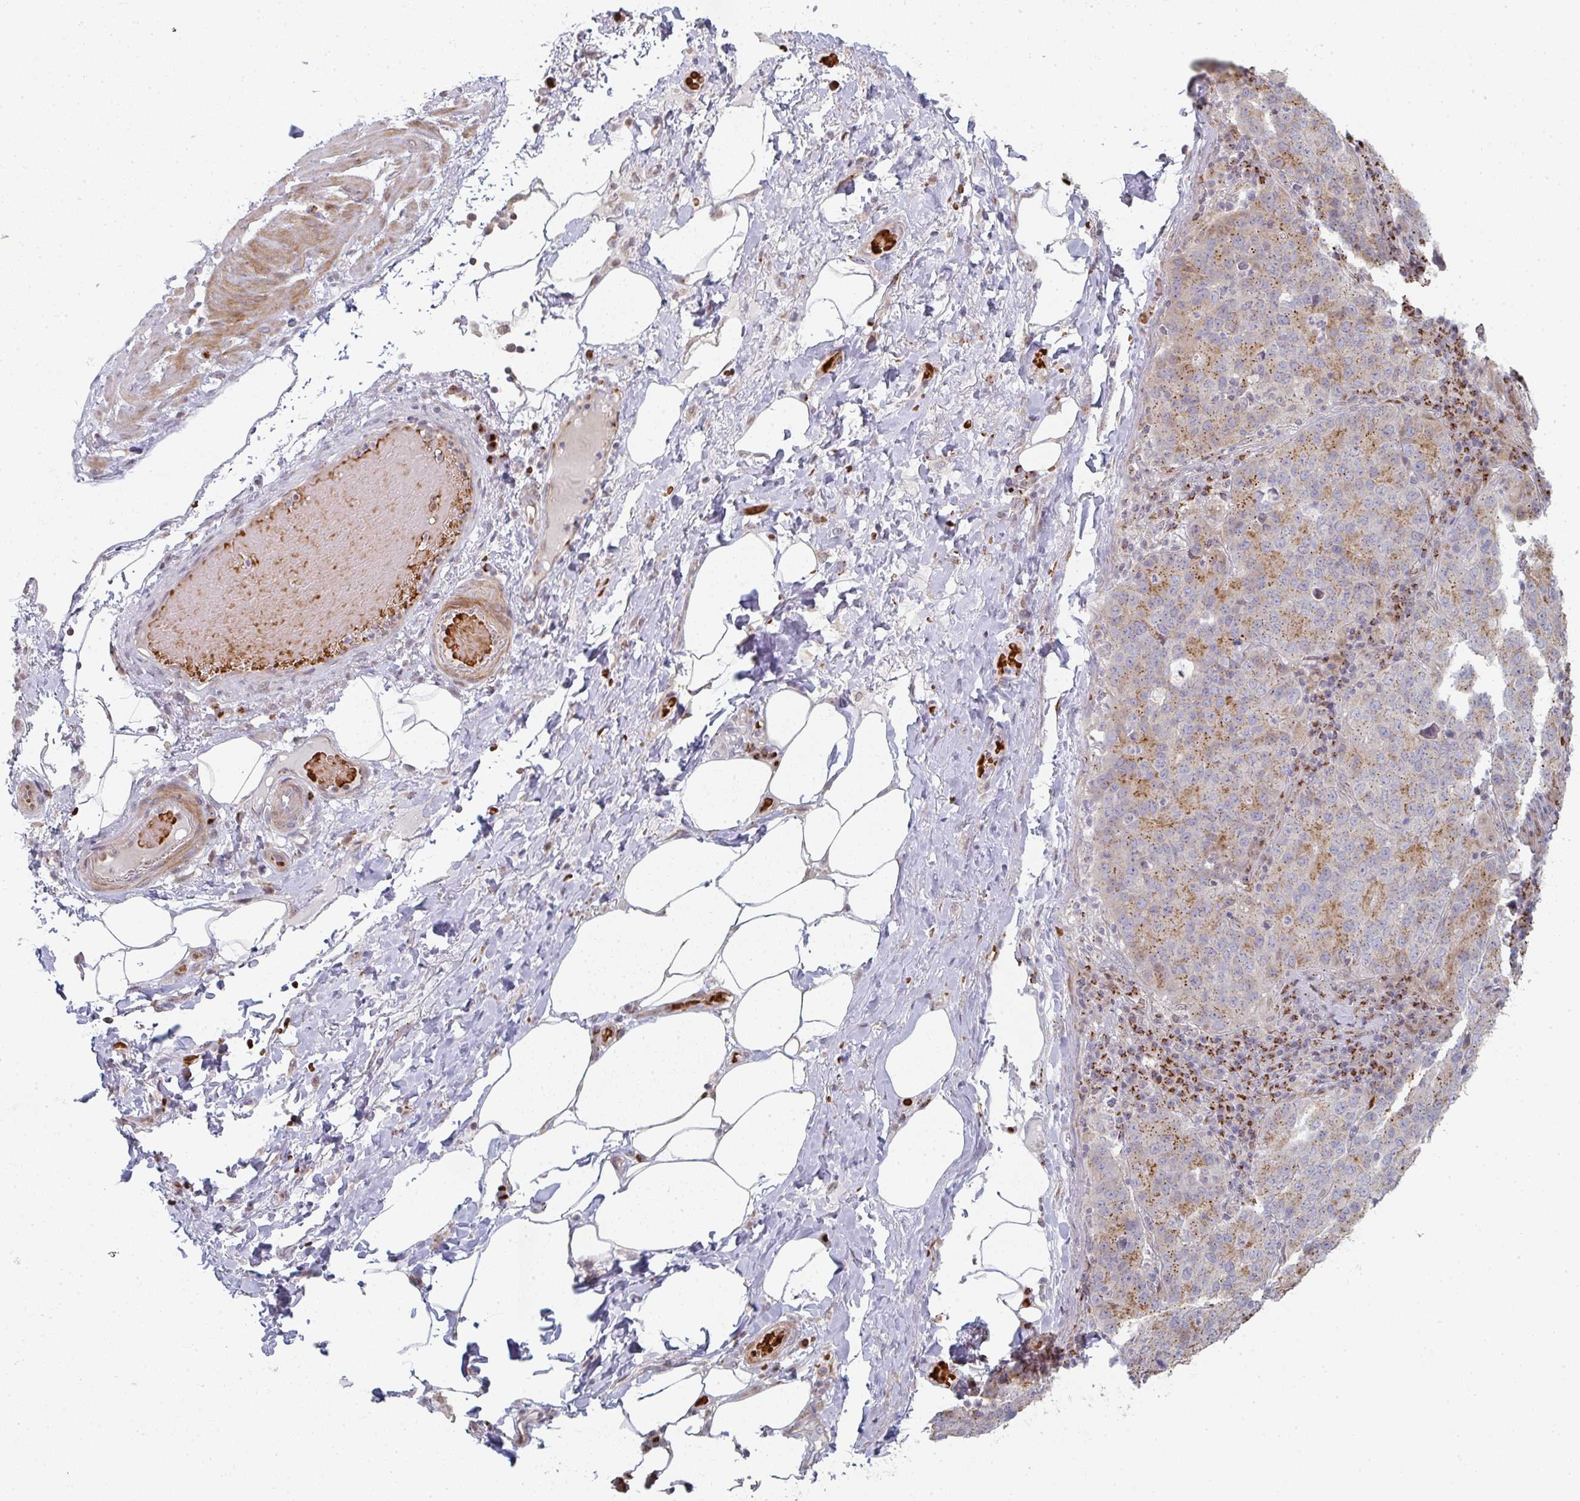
{"staining": {"intensity": "moderate", "quantity": "25%-75%", "location": "cytoplasmic/membranous"}, "tissue": "stomach cancer", "cell_type": "Tumor cells", "image_type": "cancer", "snomed": [{"axis": "morphology", "description": "Adenocarcinoma, NOS"}, {"axis": "topography", "description": "Stomach"}], "caption": "A brown stain labels moderate cytoplasmic/membranous positivity of a protein in stomach cancer tumor cells. (DAB (3,3'-diaminobenzidine) IHC, brown staining for protein, blue staining for nuclei).", "gene": "ZNF526", "patient": {"sex": "male", "age": 71}}